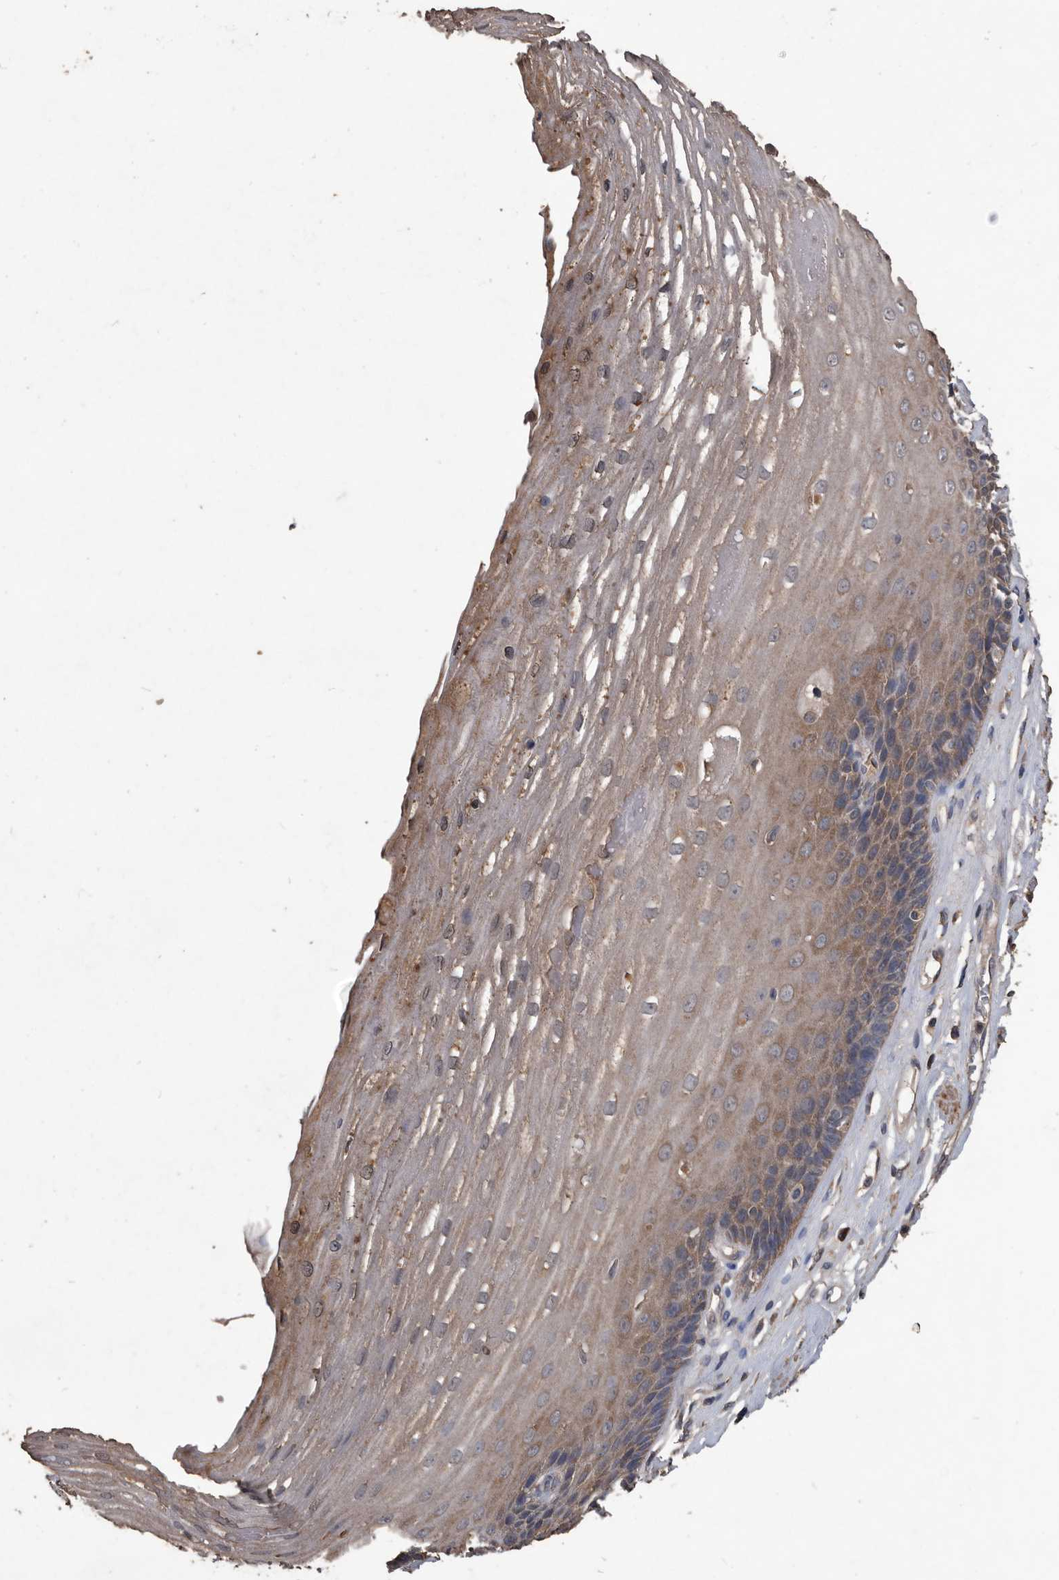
{"staining": {"intensity": "moderate", "quantity": "25%-75%", "location": "cytoplasmic/membranous"}, "tissue": "esophagus", "cell_type": "Squamous epithelial cells", "image_type": "normal", "snomed": [{"axis": "morphology", "description": "Normal tissue, NOS"}, {"axis": "topography", "description": "Esophagus"}], "caption": "High-power microscopy captured an IHC photomicrograph of benign esophagus, revealing moderate cytoplasmic/membranous staining in approximately 25%-75% of squamous epithelial cells.", "gene": "NRBP1", "patient": {"sex": "male", "age": 62}}